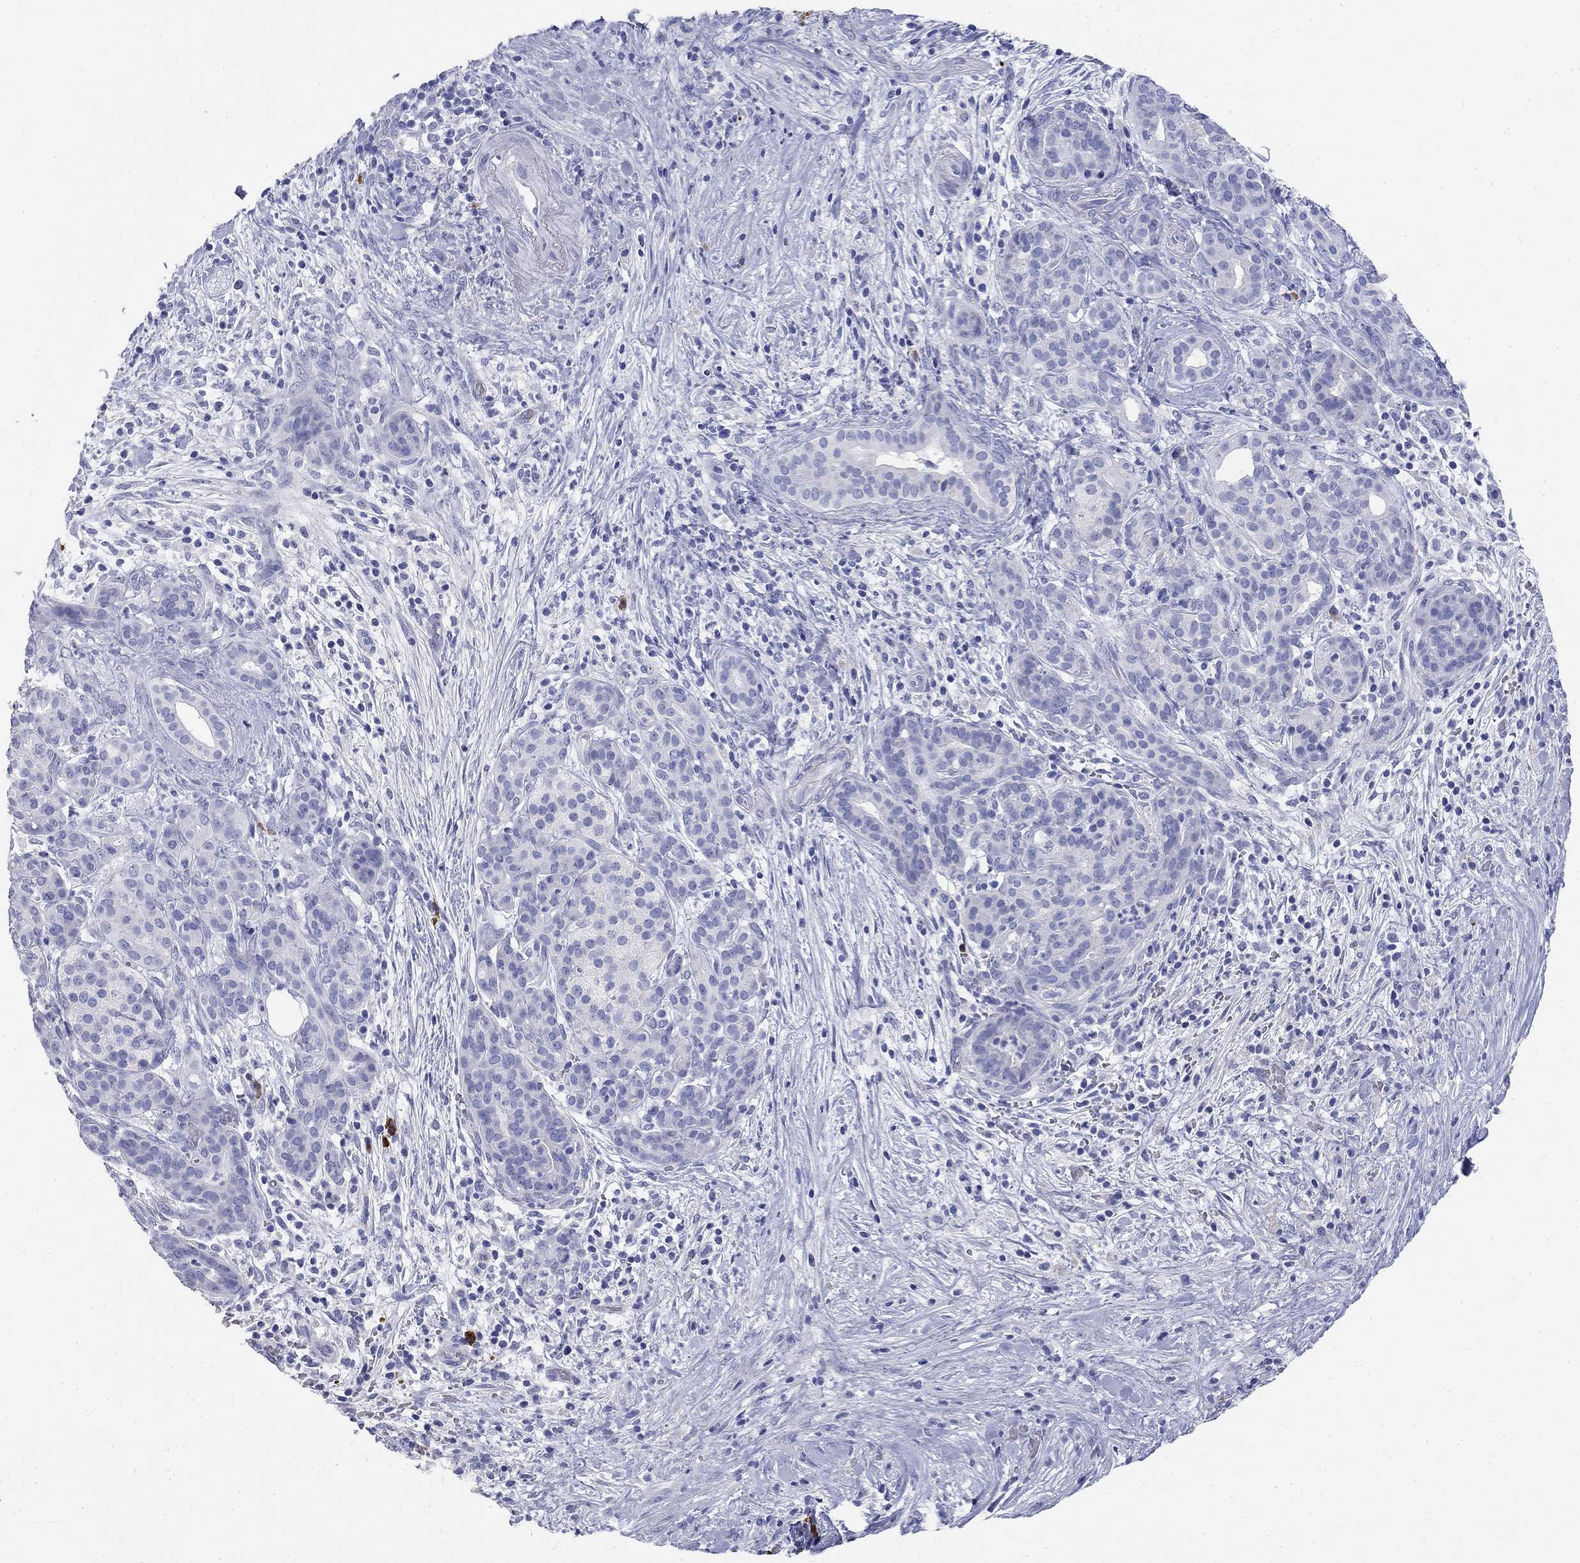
{"staining": {"intensity": "negative", "quantity": "none", "location": "none"}, "tissue": "pancreatic cancer", "cell_type": "Tumor cells", "image_type": "cancer", "snomed": [{"axis": "morphology", "description": "Adenocarcinoma, NOS"}, {"axis": "topography", "description": "Pancreas"}], "caption": "There is no significant positivity in tumor cells of pancreatic cancer.", "gene": "PHOX2B", "patient": {"sex": "male", "age": 44}}